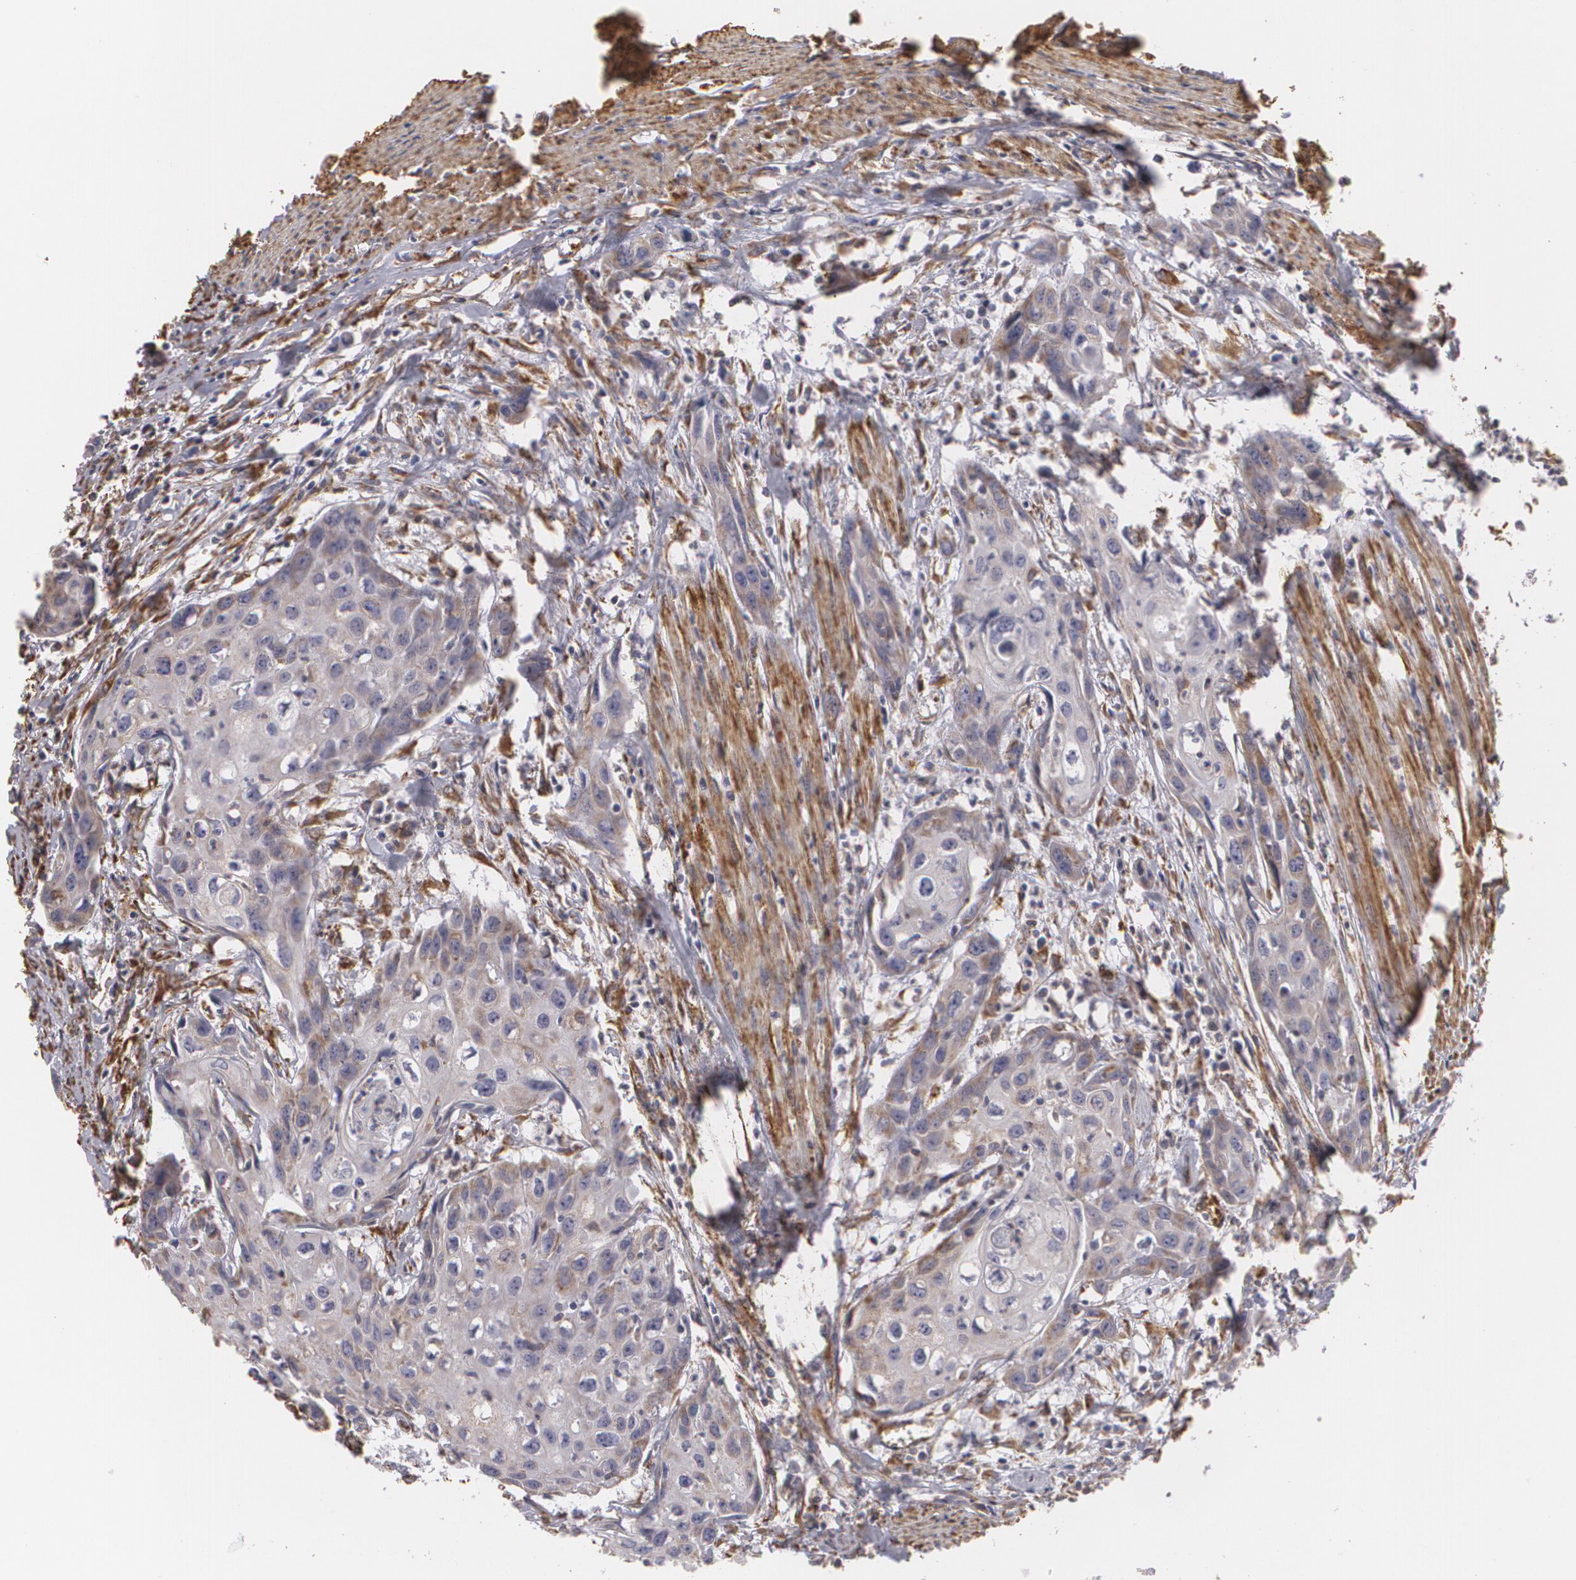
{"staining": {"intensity": "weak", "quantity": "25%-75%", "location": "cytoplasmic/membranous"}, "tissue": "urothelial cancer", "cell_type": "Tumor cells", "image_type": "cancer", "snomed": [{"axis": "morphology", "description": "Urothelial carcinoma, High grade"}, {"axis": "topography", "description": "Urinary bladder"}], "caption": "Protein staining shows weak cytoplasmic/membranous expression in about 25%-75% of tumor cells in urothelial cancer.", "gene": "CYB5R3", "patient": {"sex": "male", "age": 54}}